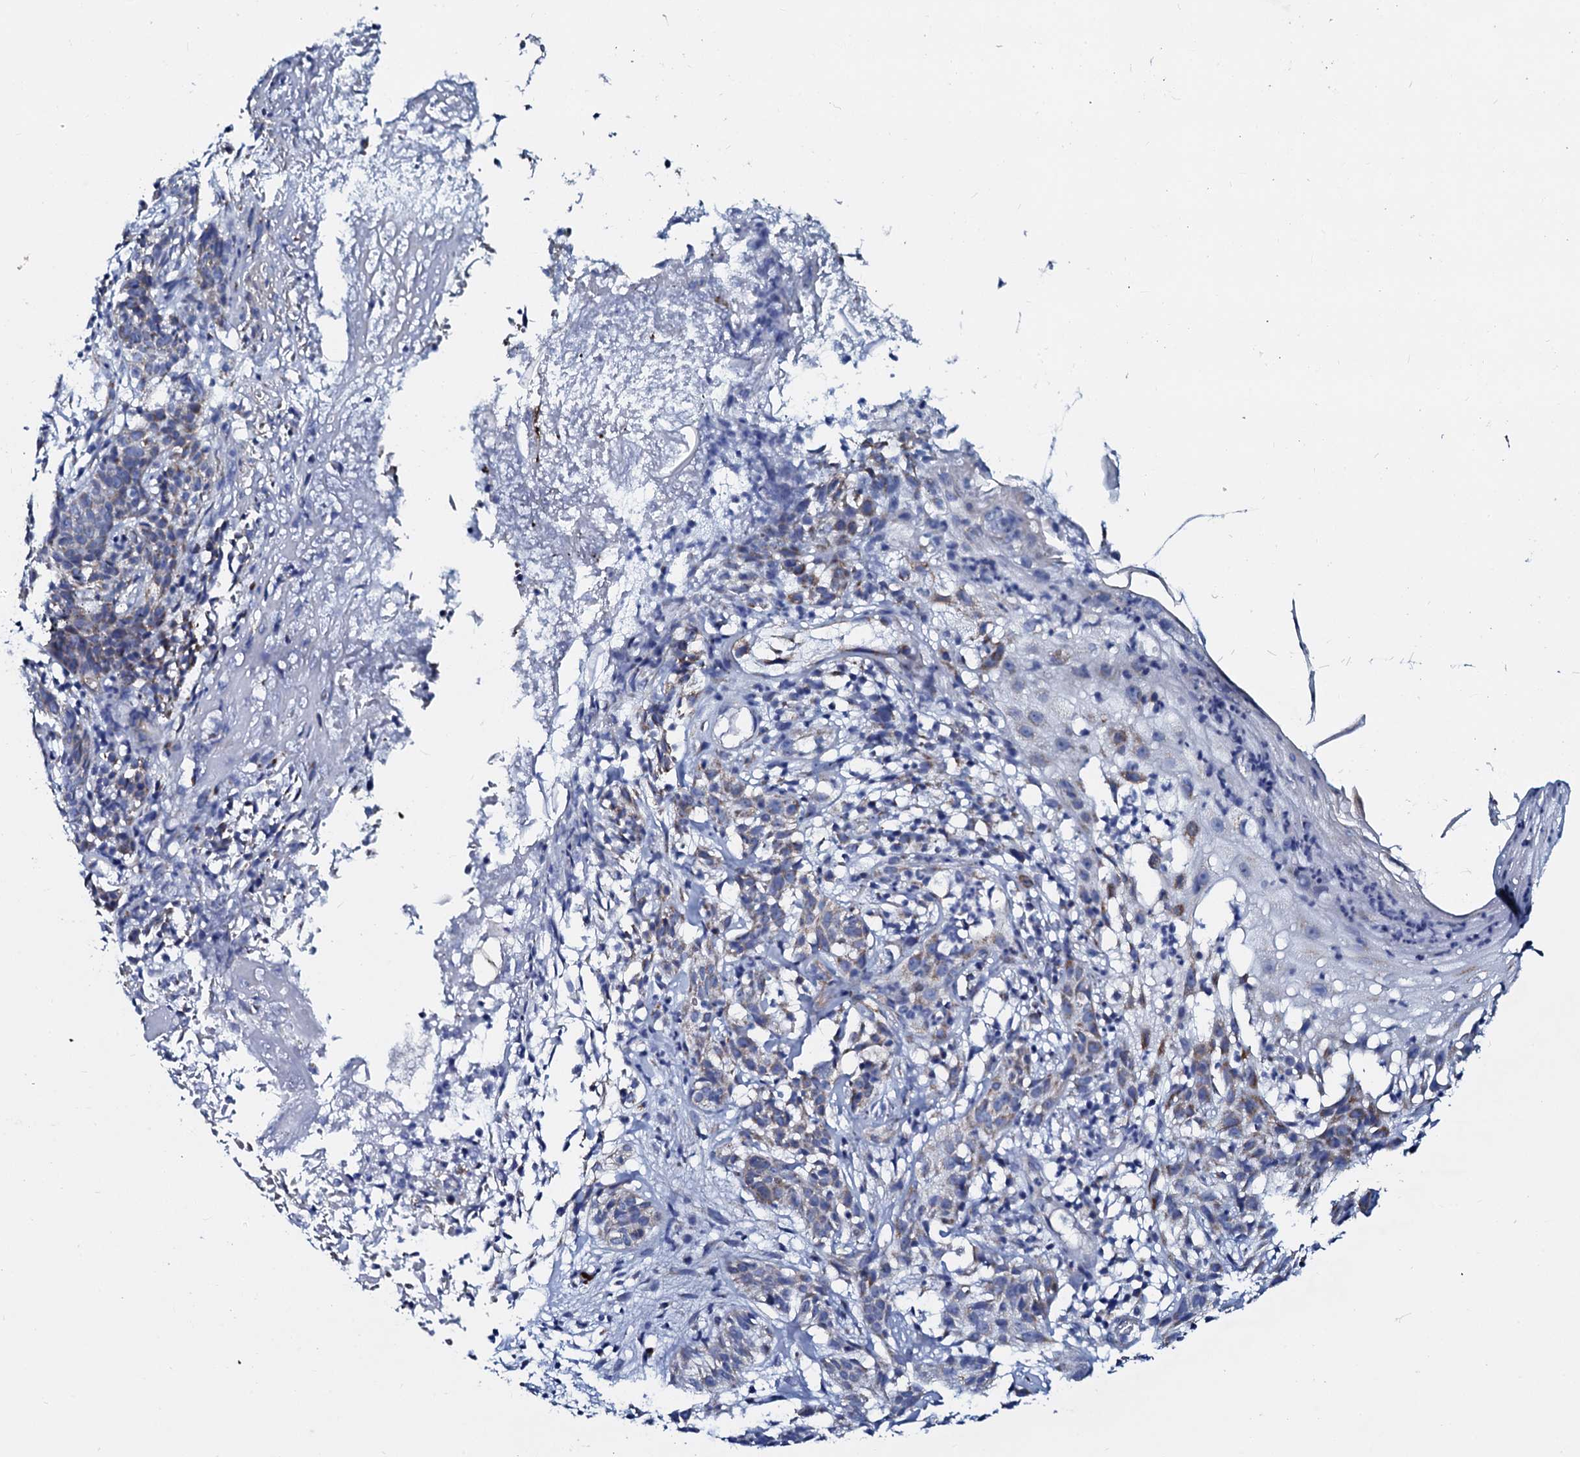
{"staining": {"intensity": "negative", "quantity": "none", "location": "none"}, "tissue": "skin cancer", "cell_type": "Tumor cells", "image_type": "cancer", "snomed": [{"axis": "morphology", "description": "Basal cell carcinoma"}, {"axis": "topography", "description": "Skin"}], "caption": "Immunohistochemistry micrograph of neoplastic tissue: human basal cell carcinoma (skin) stained with DAB (3,3'-diaminobenzidine) demonstrates no significant protein staining in tumor cells.", "gene": "SLC37A4", "patient": {"sex": "male", "age": 85}}